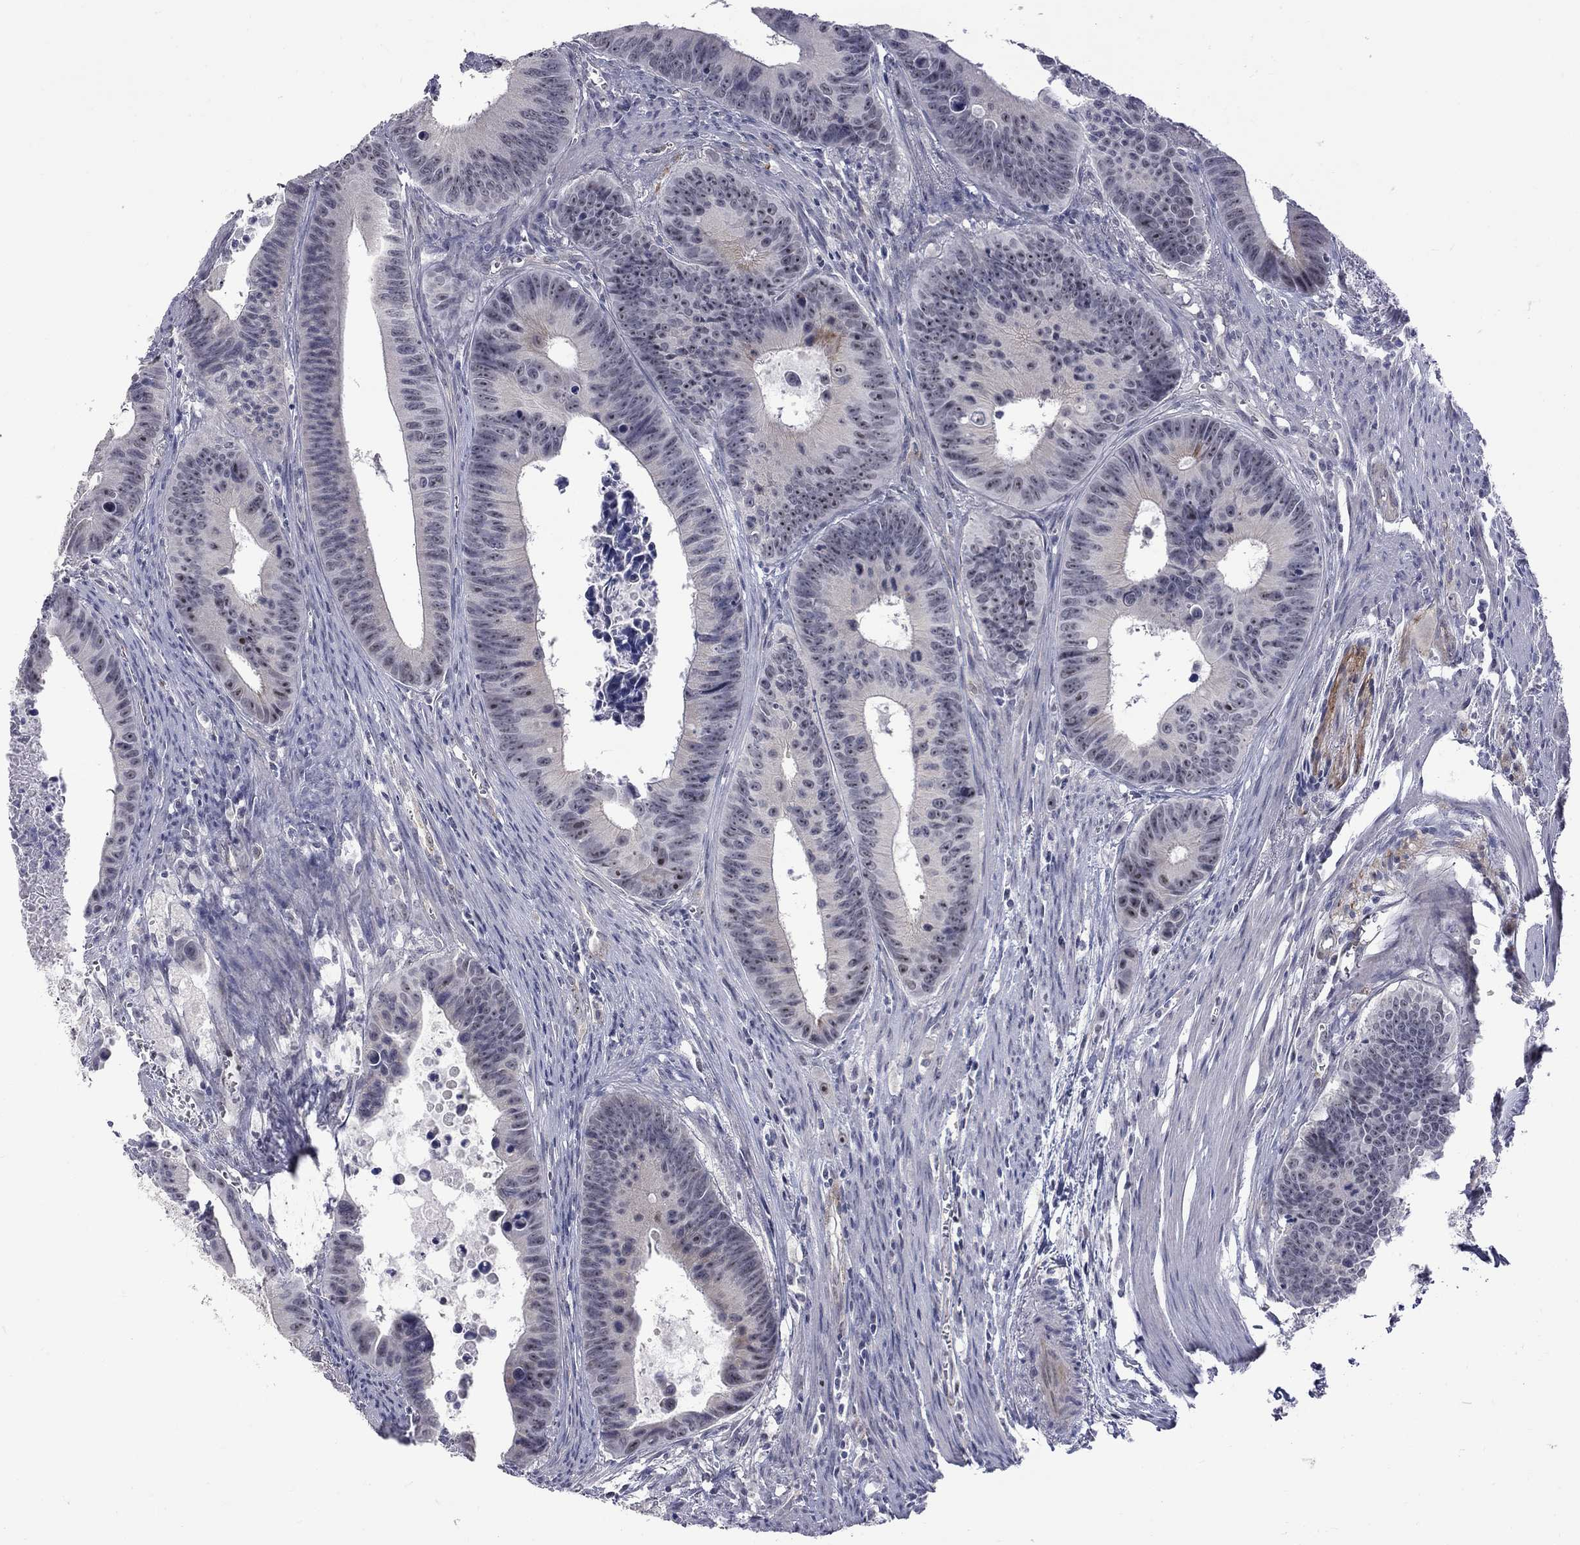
{"staining": {"intensity": "negative", "quantity": "none", "location": "none"}, "tissue": "colorectal cancer", "cell_type": "Tumor cells", "image_type": "cancer", "snomed": [{"axis": "morphology", "description": "Adenocarcinoma, NOS"}, {"axis": "topography", "description": "Colon"}], "caption": "The photomicrograph exhibits no significant positivity in tumor cells of adenocarcinoma (colorectal).", "gene": "GSG1L", "patient": {"sex": "female", "age": 87}}